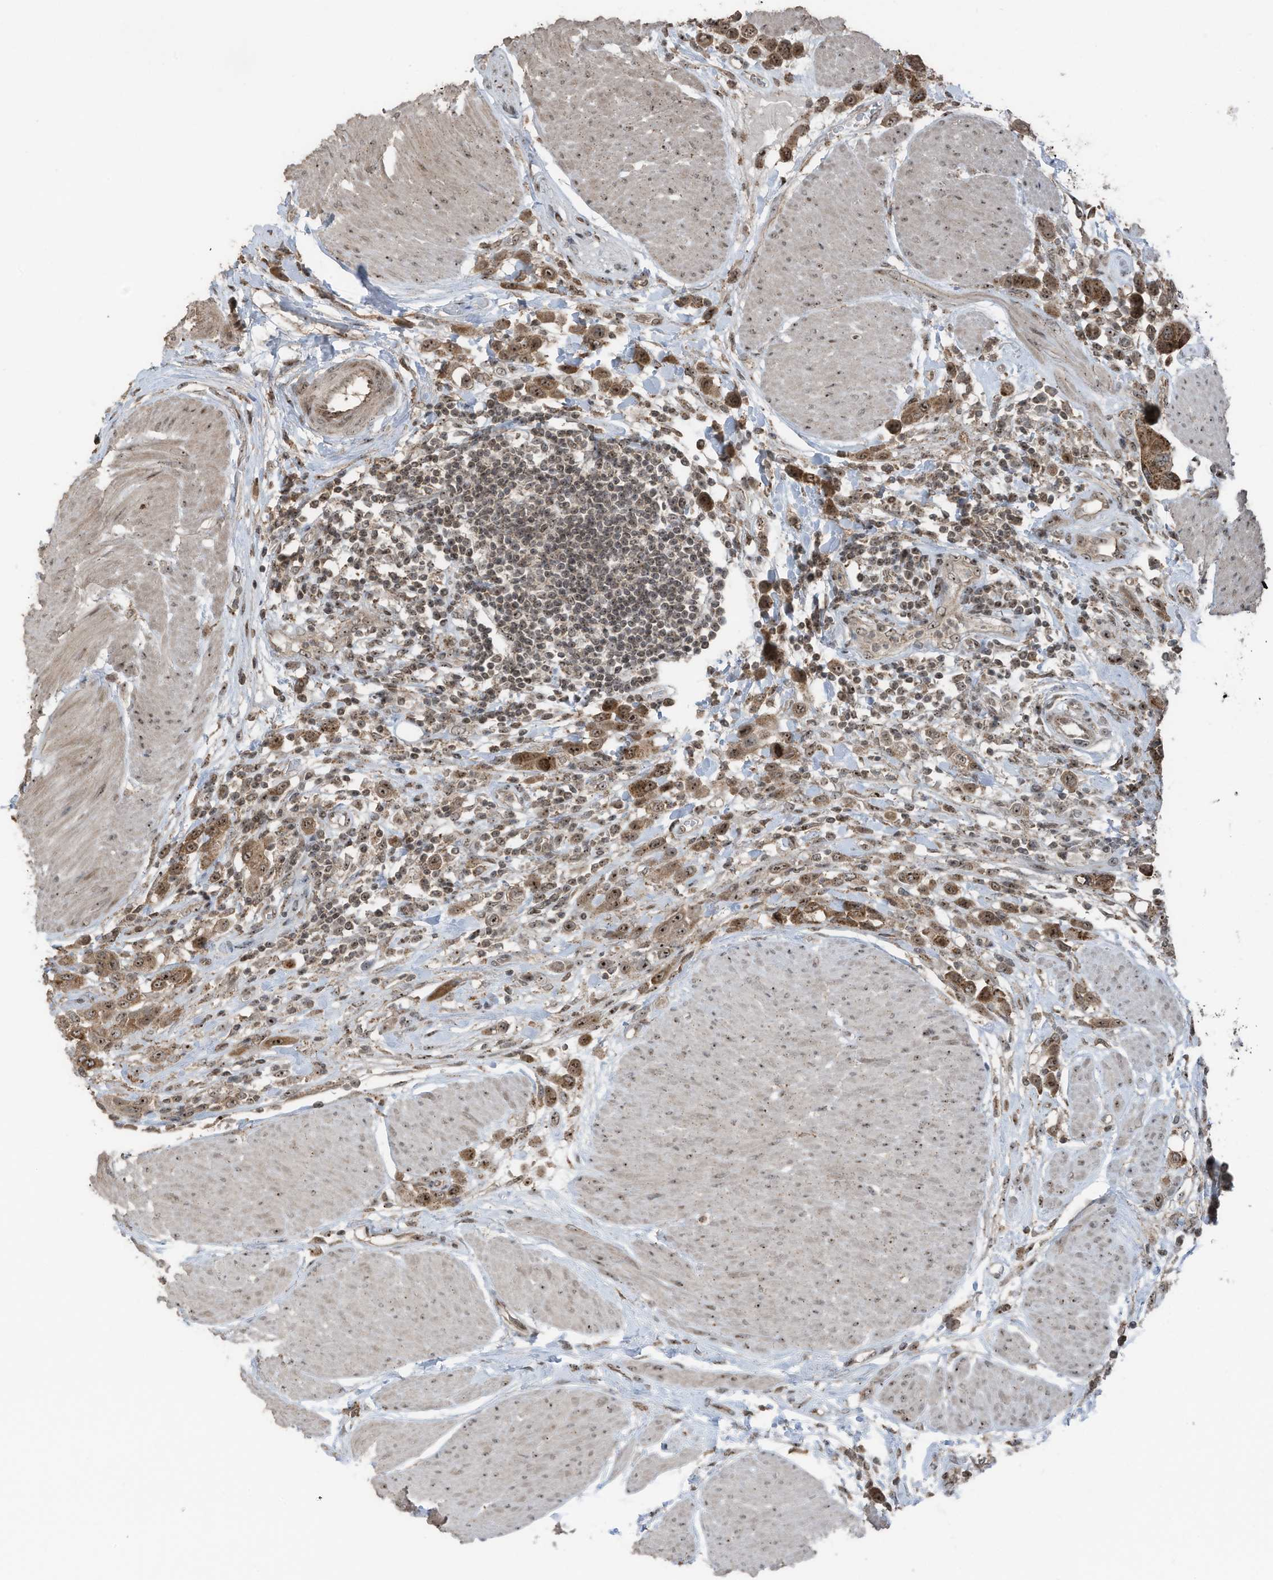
{"staining": {"intensity": "moderate", "quantity": ">75%", "location": "cytoplasmic/membranous,nuclear"}, "tissue": "urothelial cancer", "cell_type": "Tumor cells", "image_type": "cancer", "snomed": [{"axis": "morphology", "description": "Urothelial carcinoma, High grade"}, {"axis": "topography", "description": "Urinary bladder"}], "caption": "Tumor cells demonstrate medium levels of moderate cytoplasmic/membranous and nuclear expression in about >75% of cells in urothelial cancer.", "gene": "UTP3", "patient": {"sex": "male", "age": 50}}